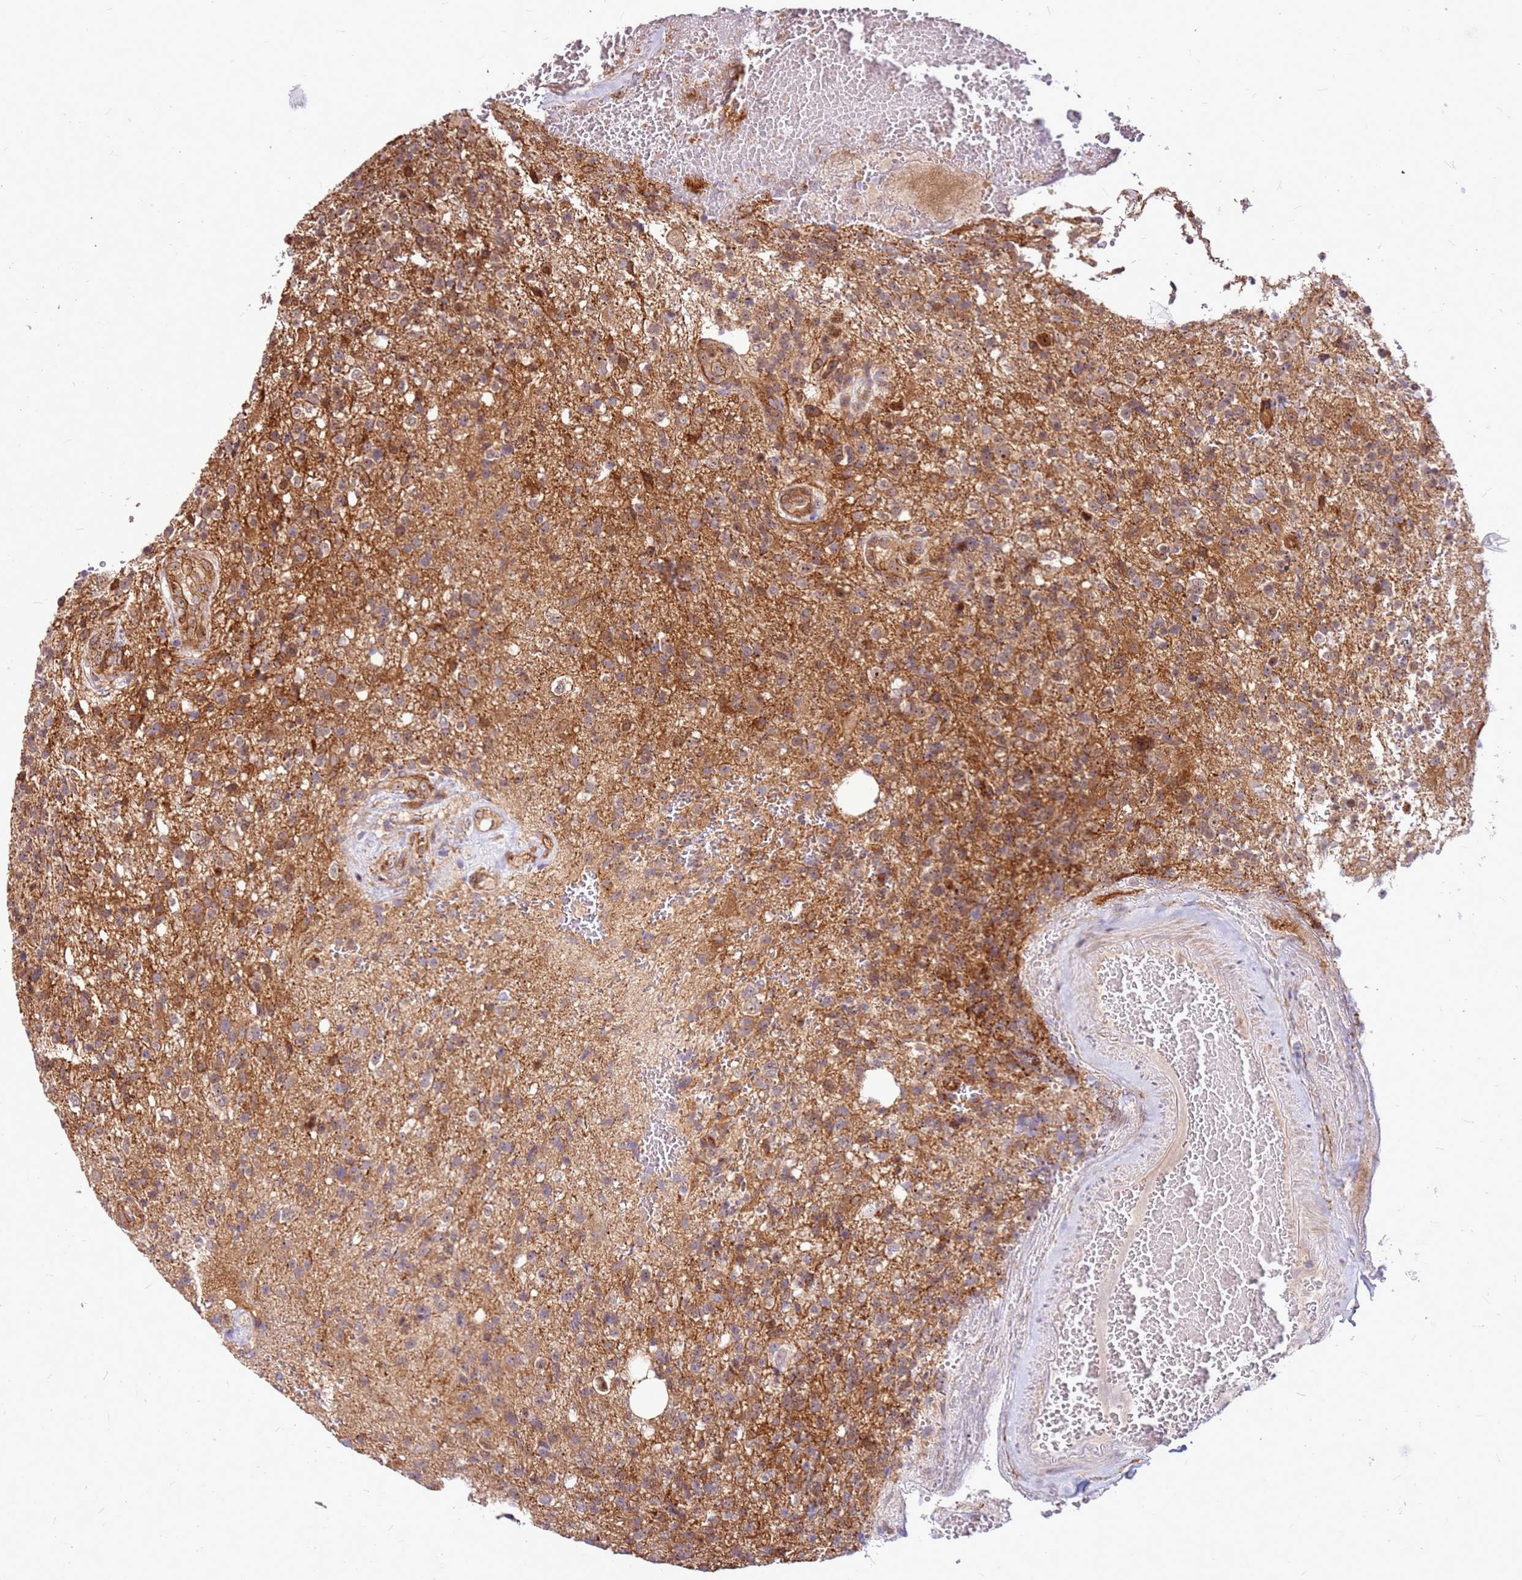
{"staining": {"intensity": "weak", "quantity": "25%-75%", "location": "cytoplasmic/membranous"}, "tissue": "glioma", "cell_type": "Tumor cells", "image_type": "cancer", "snomed": [{"axis": "morphology", "description": "Glioma, malignant, High grade"}, {"axis": "topography", "description": "Brain"}], "caption": "Tumor cells exhibit low levels of weak cytoplasmic/membranous expression in approximately 25%-75% of cells in glioma.", "gene": "TOPAZ1", "patient": {"sex": "male", "age": 56}}